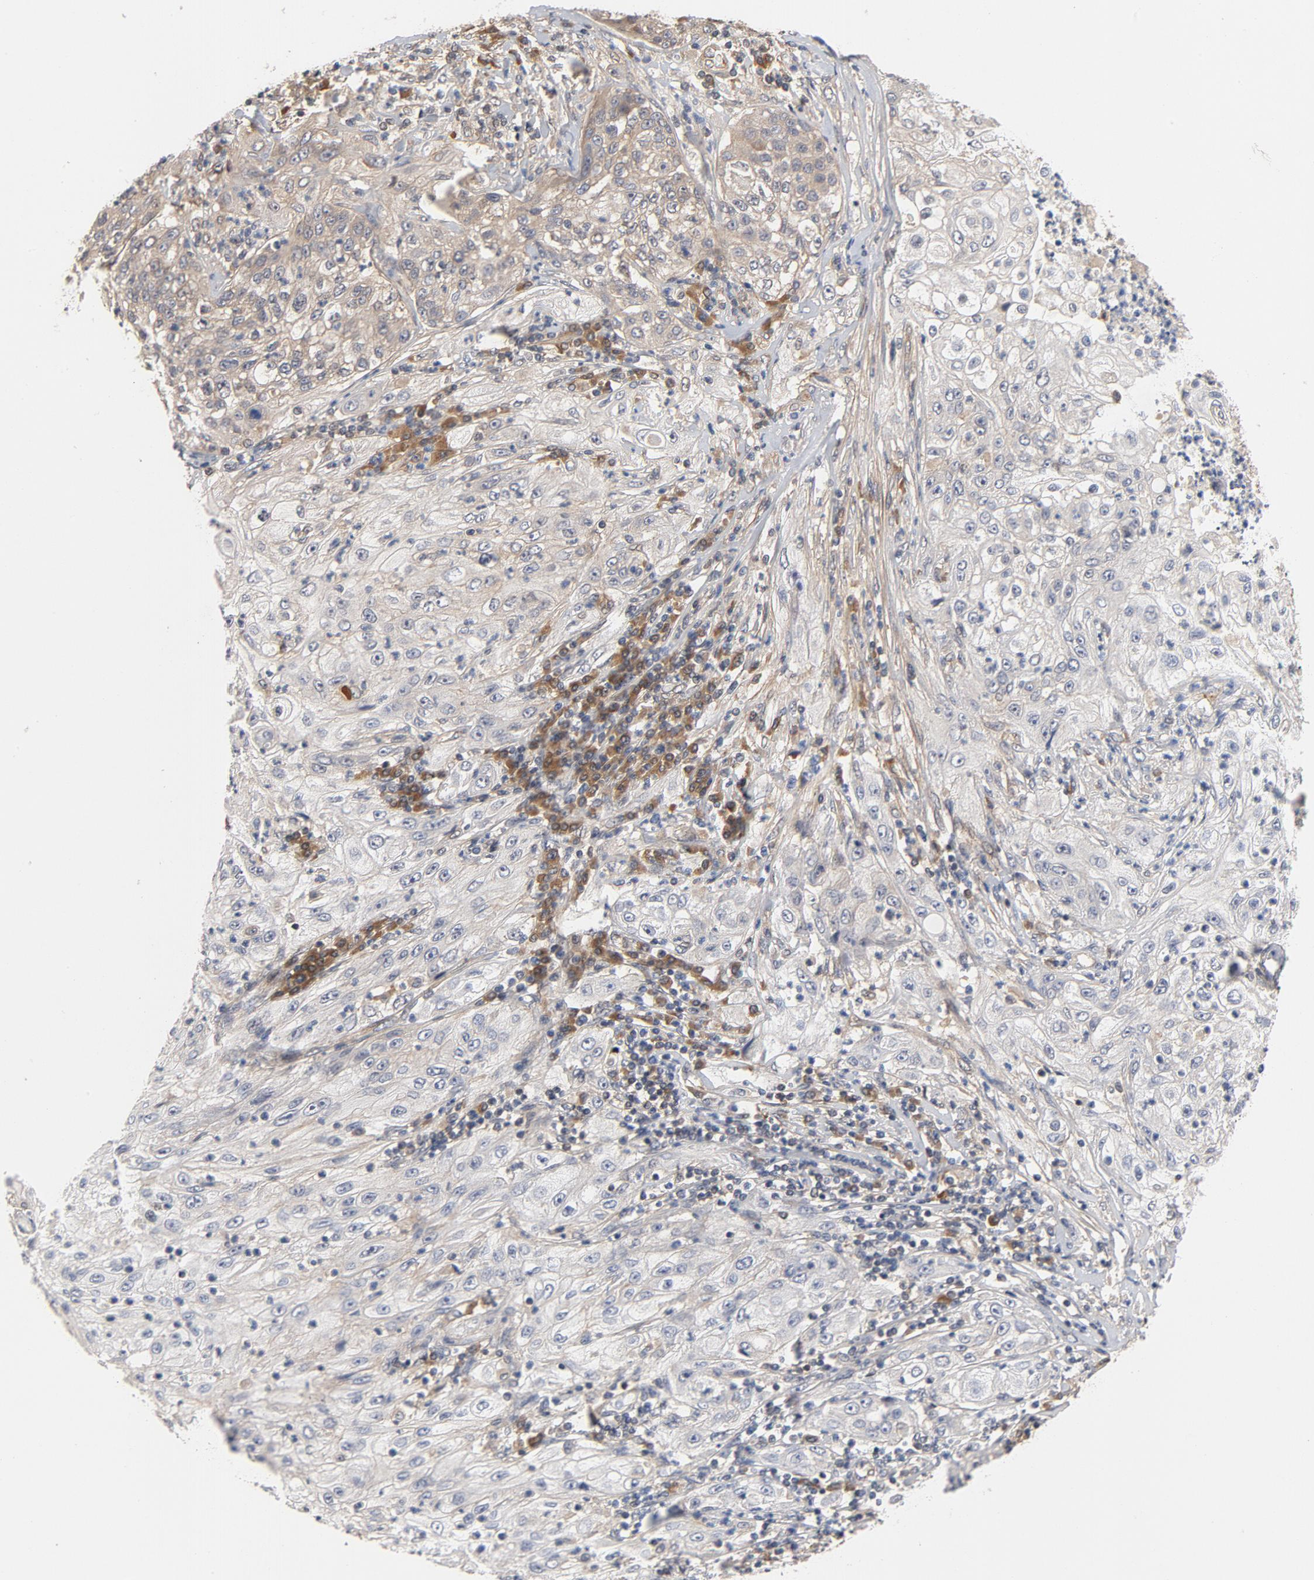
{"staining": {"intensity": "negative", "quantity": "none", "location": "none"}, "tissue": "lung cancer", "cell_type": "Tumor cells", "image_type": "cancer", "snomed": [{"axis": "morphology", "description": "Inflammation, NOS"}, {"axis": "morphology", "description": "Squamous cell carcinoma, NOS"}, {"axis": "topography", "description": "Lymph node"}, {"axis": "topography", "description": "Soft tissue"}, {"axis": "topography", "description": "Lung"}], "caption": "A high-resolution histopathology image shows immunohistochemistry (IHC) staining of lung cancer, which exhibits no significant positivity in tumor cells.", "gene": "PITPNM2", "patient": {"sex": "male", "age": 66}}